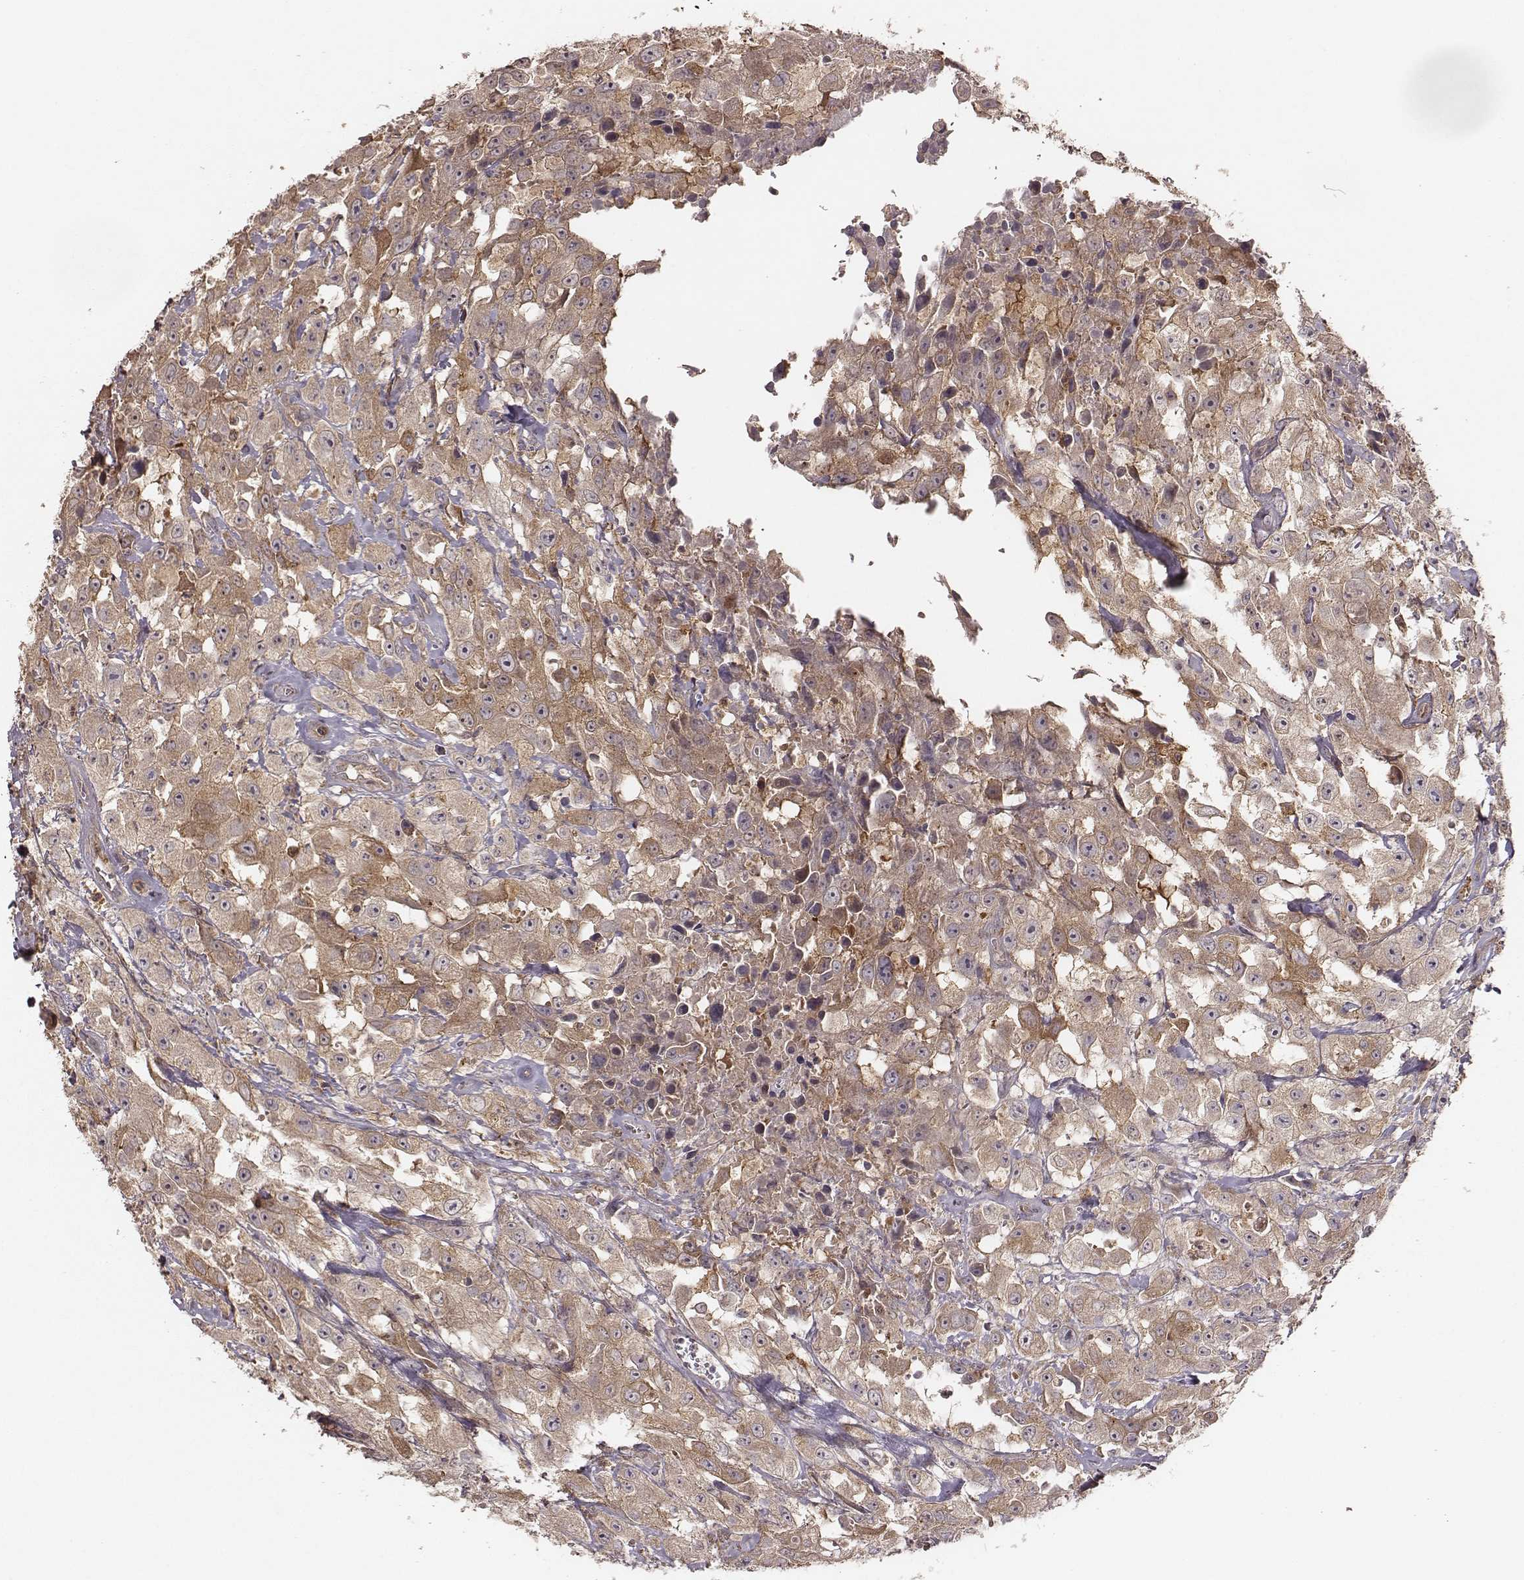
{"staining": {"intensity": "weak", "quantity": ">75%", "location": "cytoplasmic/membranous"}, "tissue": "urothelial cancer", "cell_type": "Tumor cells", "image_type": "cancer", "snomed": [{"axis": "morphology", "description": "Urothelial carcinoma, High grade"}, {"axis": "topography", "description": "Urinary bladder"}], "caption": "Immunohistochemistry (IHC) (DAB (3,3'-diaminobenzidine)) staining of urothelial cancer shows weak cytoplasmic/membranous protein expression in about >75% of tumor cells. The protein of interest is stained brown, and the nuclei are stained in blue (DAB IHC with brightfield microscopy, high magnification).", "gene": "VPS26A", "patient": {"sex": "male", "age": 79}}